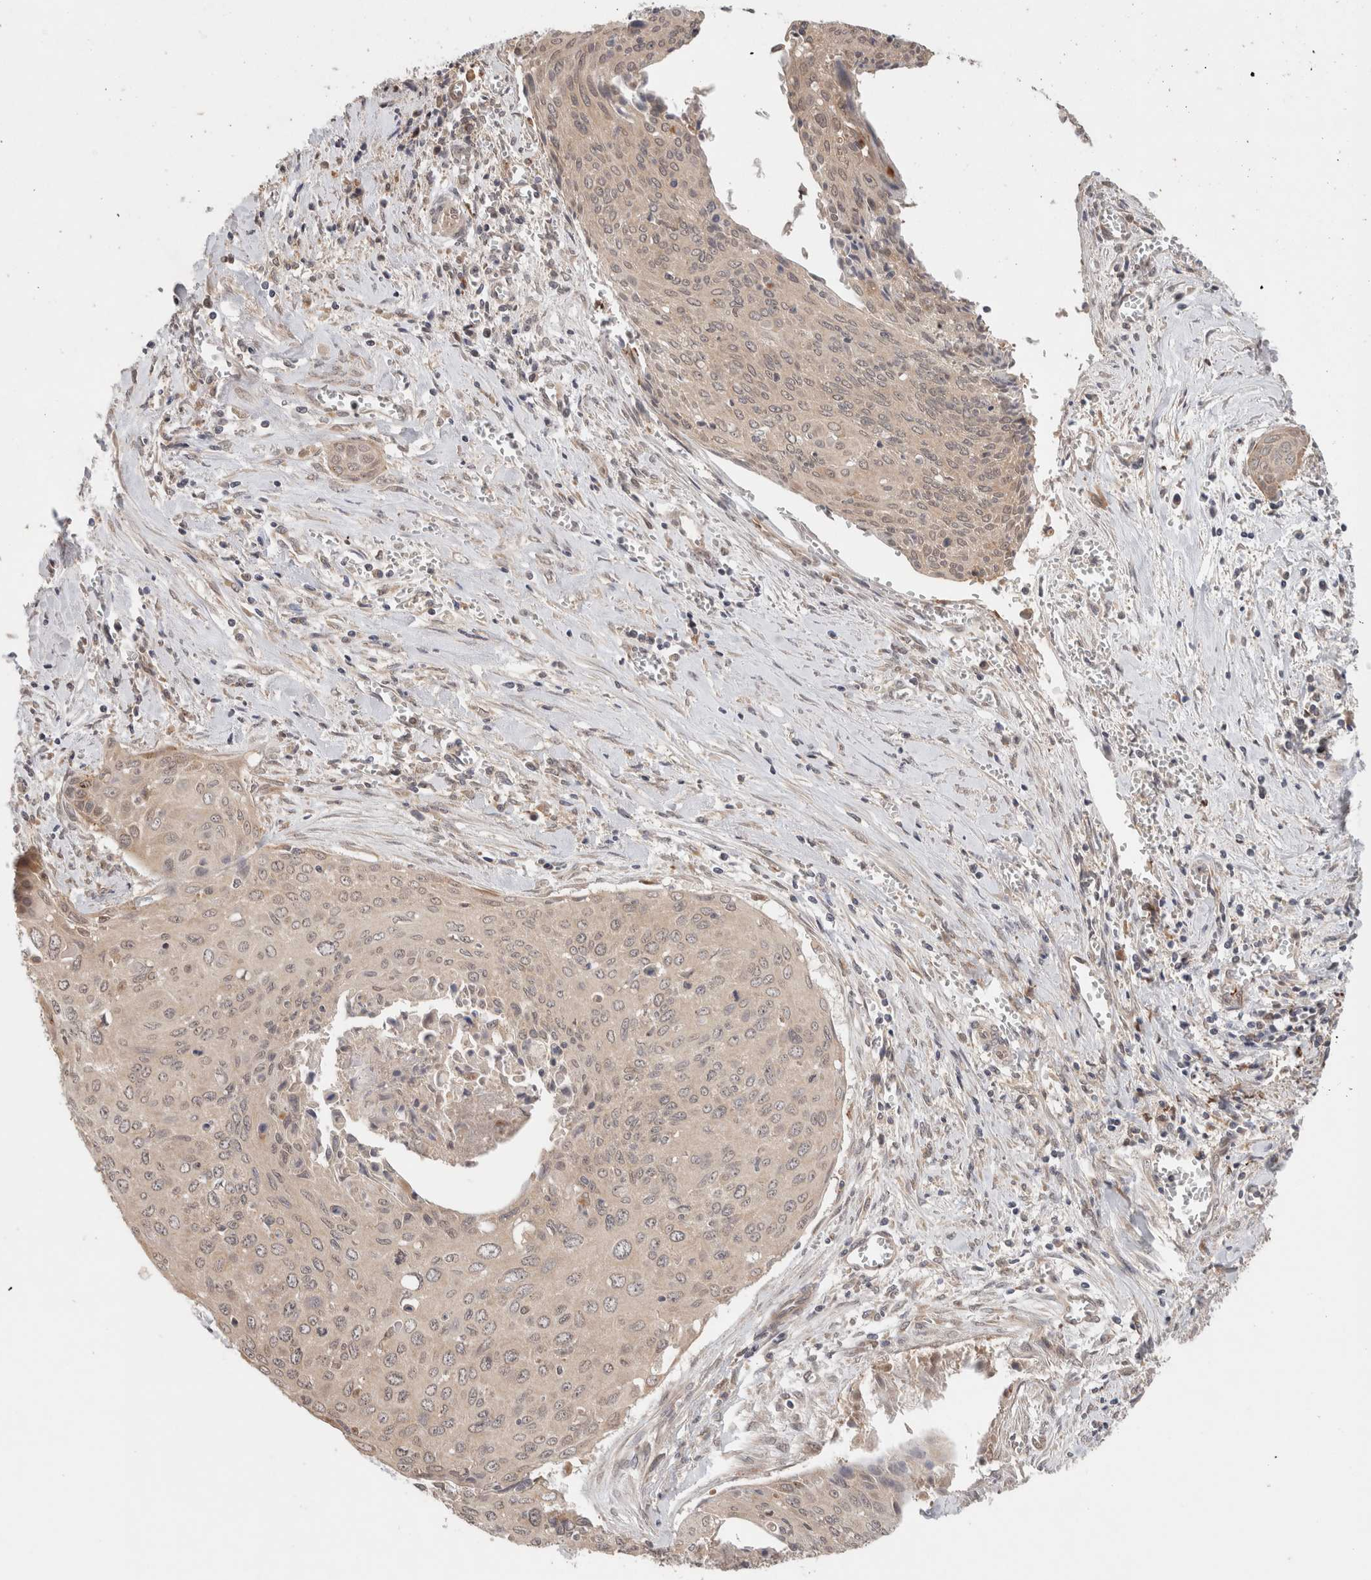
{"staining": {"intensity": "weak", "quantity": ">75%", "location": "cytoplasmic/membranous,nuclear"}, "tissue": "cervical cancer", "cell_type": "Tumor cells", "image_type": "cancer", "snomed": [{"axis": "morphology", "description": "Squamous cell carcinoma, NOS"}, {"axis": "topography", "description": "Cervix"}], "caption": "Immunohistochemistry (DAB) staining of cervical cancer (squamous cell carcinoma) reveals weak cytoplasmic/membranous and nuclear protein staining in about >75% of tumor cells.", "gene": "SGK1", "patient": {"sex": "female", "age": 55}}